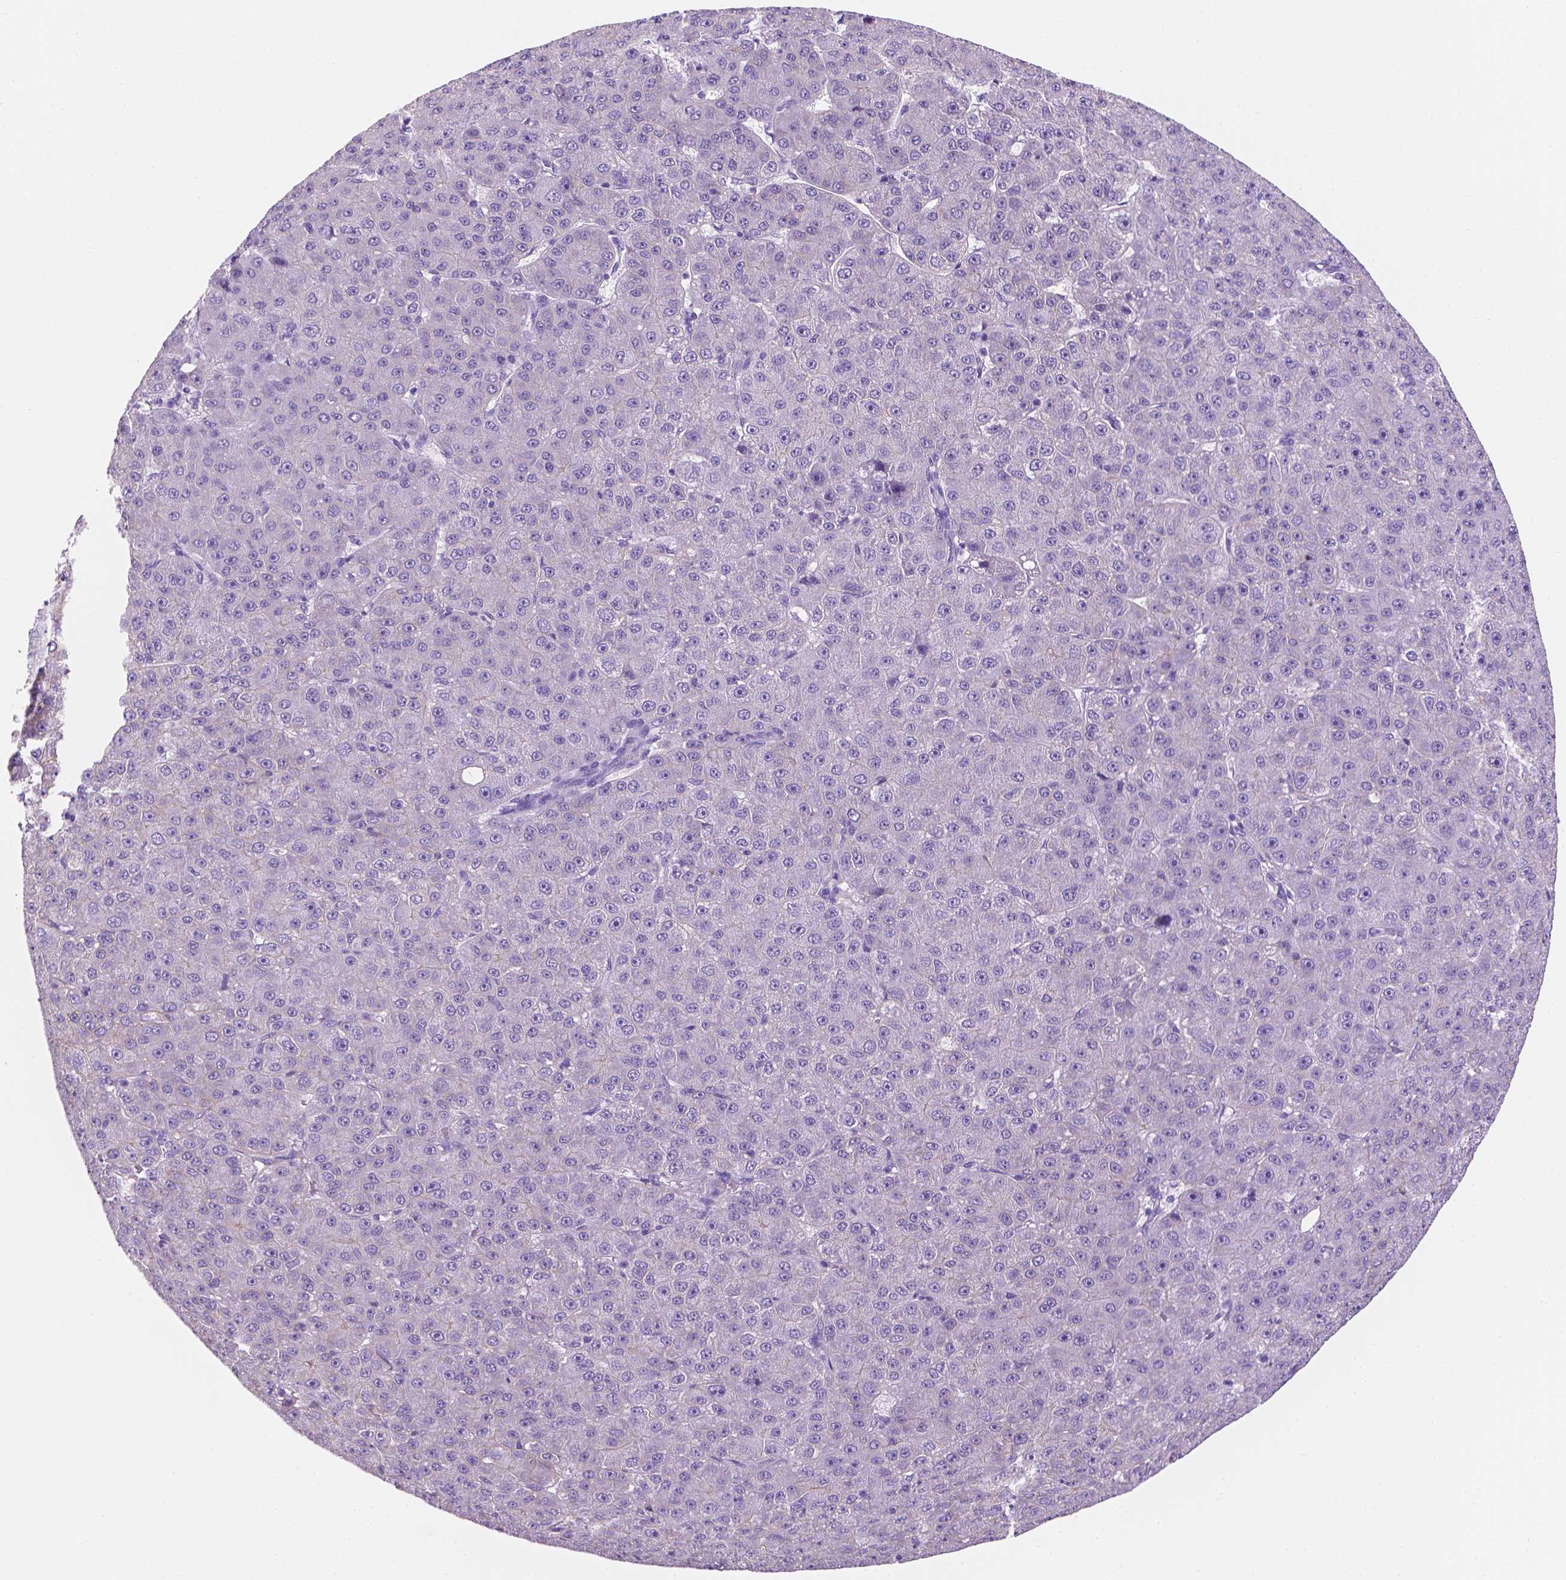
{"staining": {"intensity": "negative", "quantity": "none", "location": "none"}, "tissue": "liver cancer", "cell_type": "Tumor cells", "image_type": "cancer", "snomed": [{"axis": "morphology", "description": "Carcinoma, Hepatocellular, NOS"}, {"axis": "topography", "description": "Liver"}], "caption": "The immunohistochemistry image has no significant positivity in tumor cells of hepatocellular carcinoma (liver) tissue.", "gene": "PPL", "patient": {"sex": "male", "age": 67}}